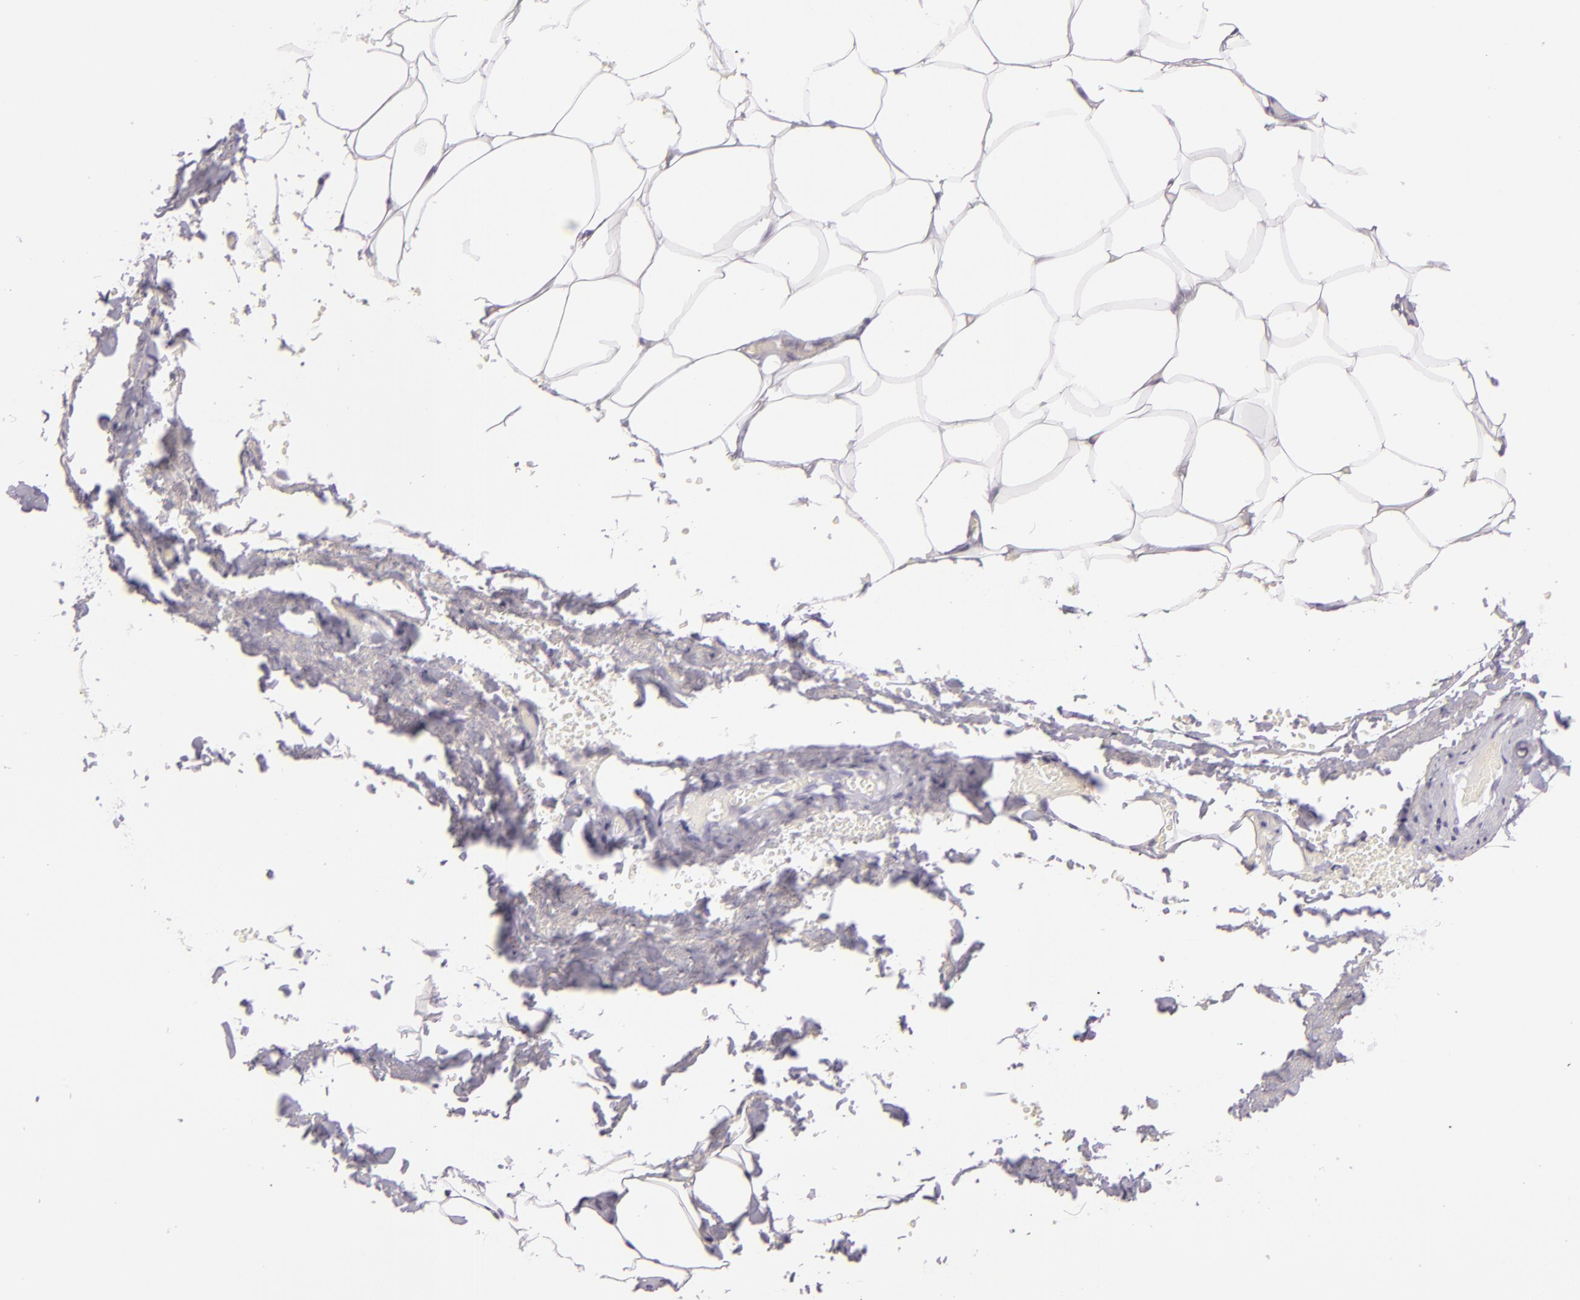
{"staining": {"intensity": "negative", "quantity": "none", "location": "none"}, "tissue": "adipose tissue", "cell_type": "Adipocytes", "image_type": "normal", "snomed": [{"axis": "morphology", "description": "Normal tissue, NOS"}, {"axis": "topography", "description": "Soft tissue"}, {"axis": "topography", "description": "Peripheral nerve tissue"}], "caption": "Immunohistochemistry of benign human adipose tissue exhibits no positivity in adipocytes.", "gene": "MUC6", "patient": {"sex": "female", "age": 68}}